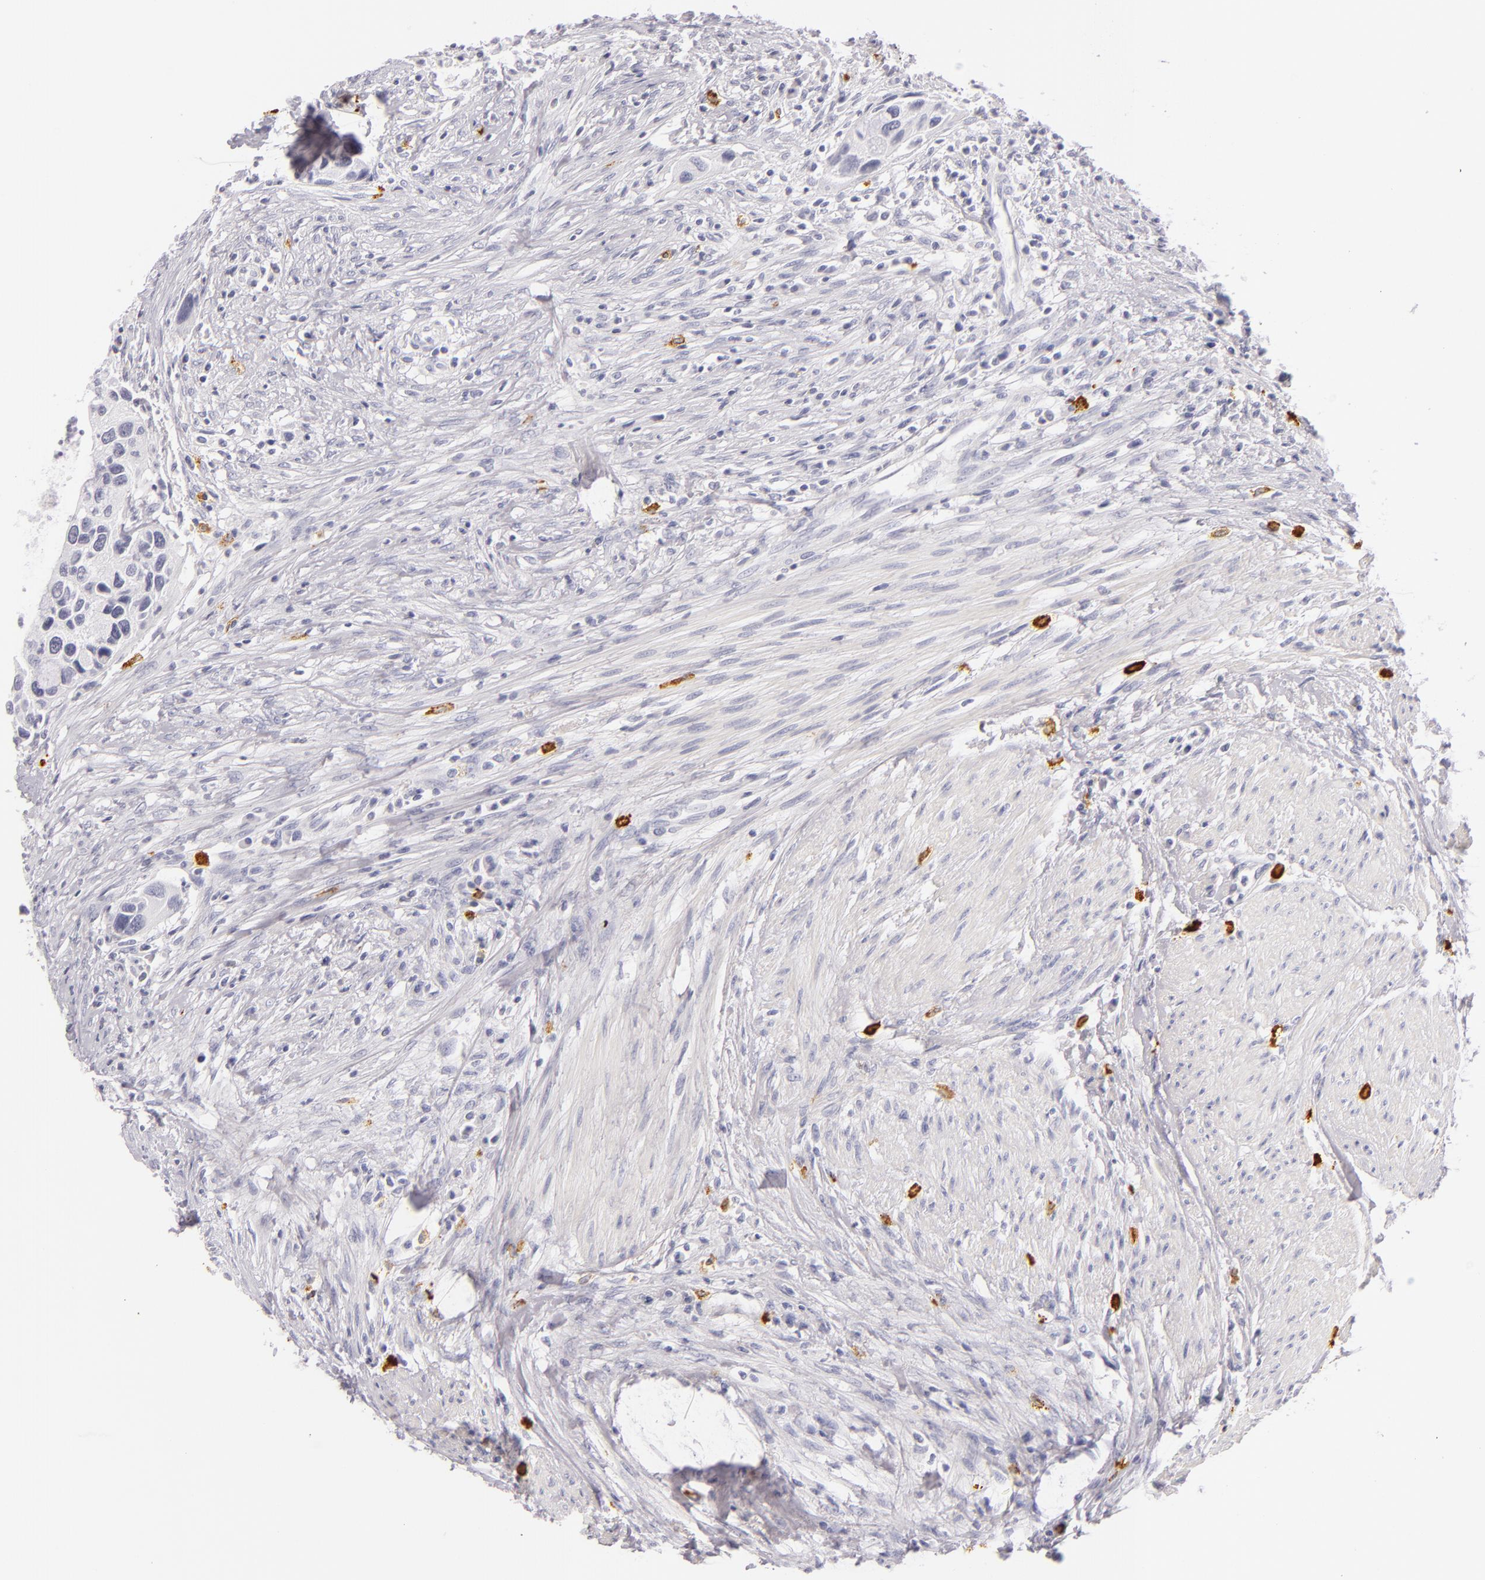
{"staining": {"intensity": "negative", "quantity": "none", "location": "none"}, "tissue": "urothelial cancer", "cell_type": "Tumor cells", "image_type": "cancer", "snomed": [{"axis": "morphology", "description": "Urothelial carcinoma, High grade"}, {"axis": "topography", "description": "Urinary bladder"}], "caption": "This is a histopathology image of immunohistochemistry staining of urothelial carcinoma (high-grade), which shows no staining in tumor cells.", "gene": "TPSD1", "patient": {"sex": "male", "age": 66}}